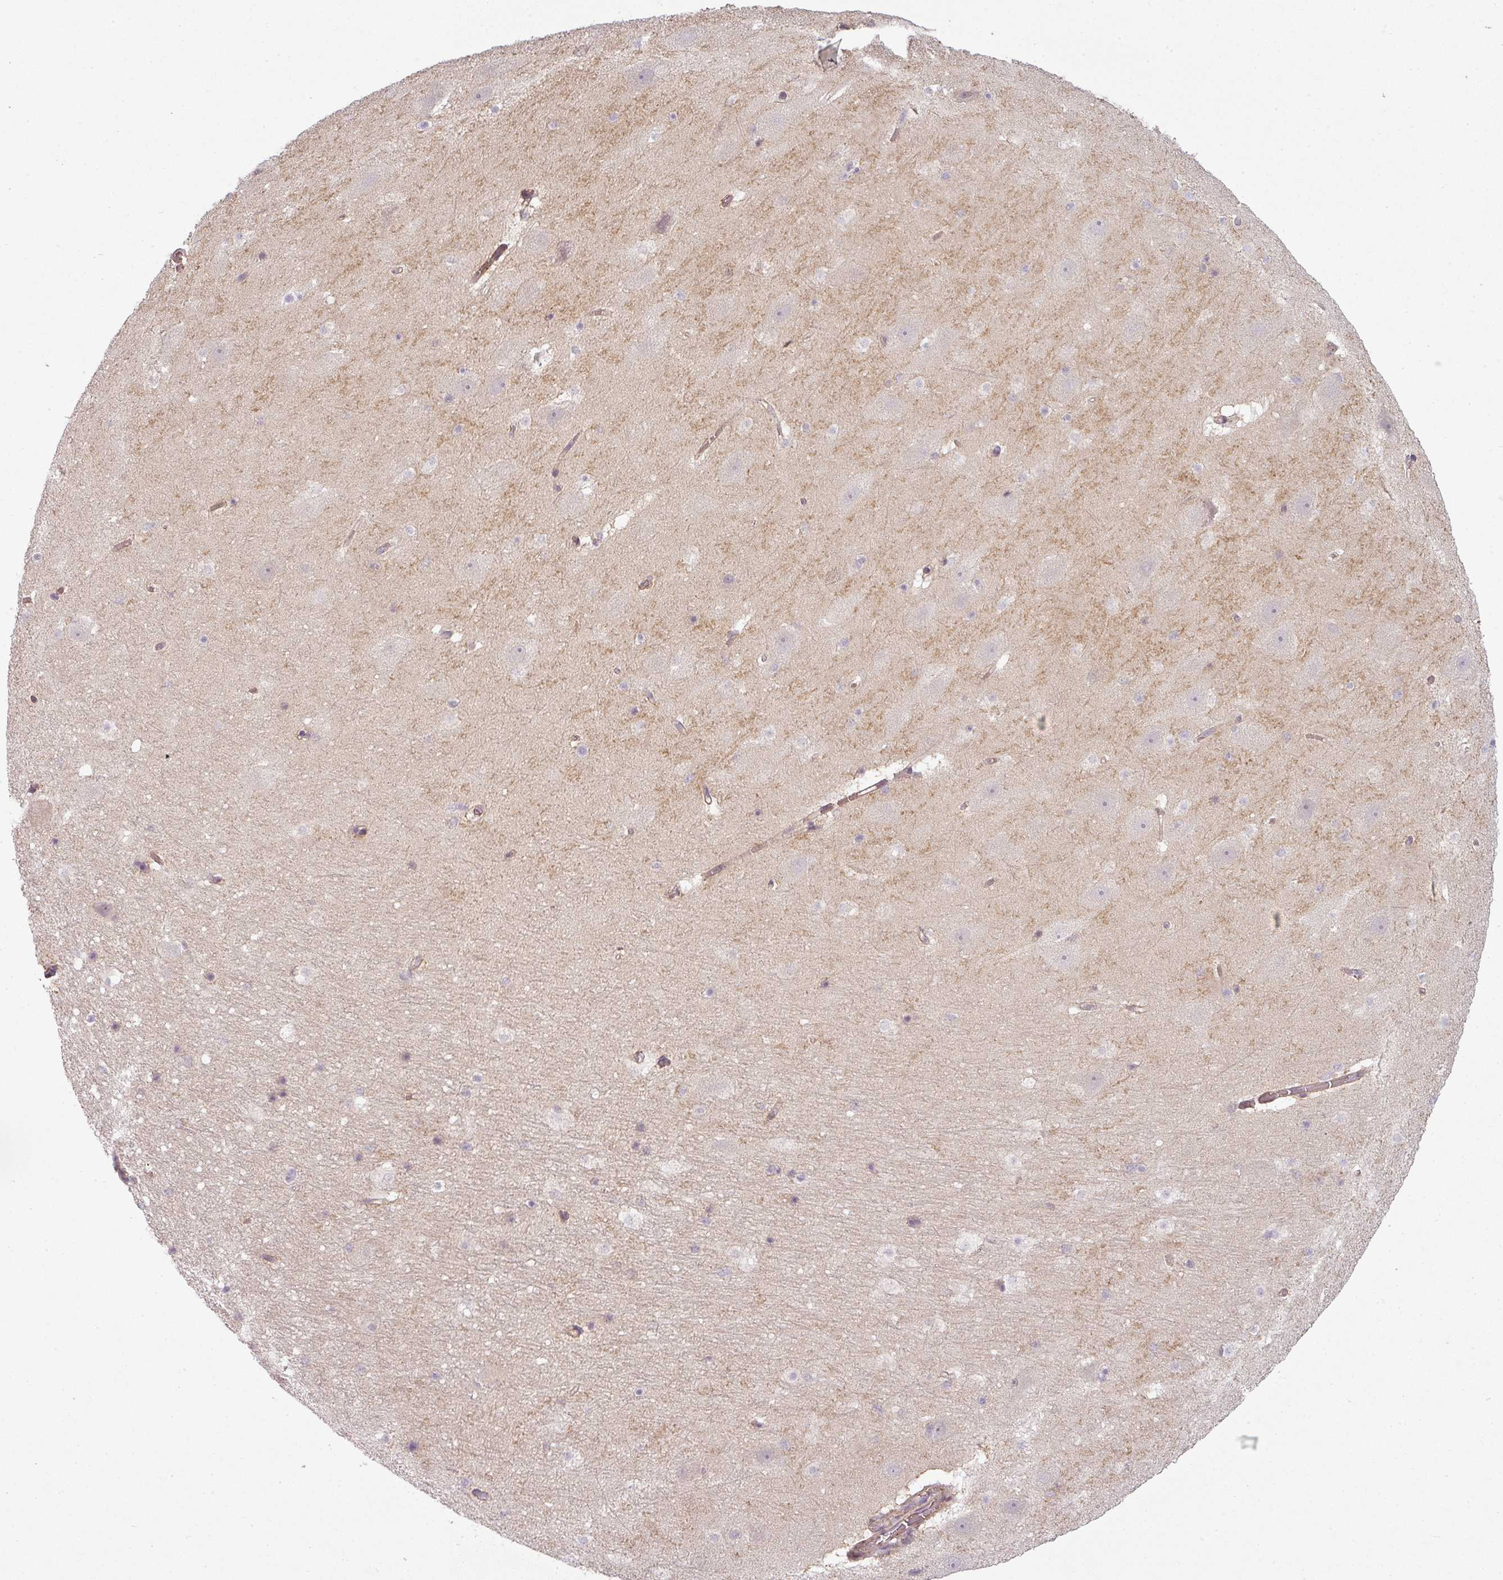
{"staining": {"intensity": "negative", "quantity": "none", "location": "none"}, "tissue": "hippocampus", "cell_type": "Glial cells", "image_type": "normal", "snomed": [{"axis": "morphology", "description": "Normal tissue, NOS"}, {"axis": "topography", "description": "Hippocampus"}], "caption": "Hippocampus stained for a protein using immunohistochemistry shows no expression glial cells.", "gene": "SLC16A9", "patient": {"sex": "male", "age": 37}}